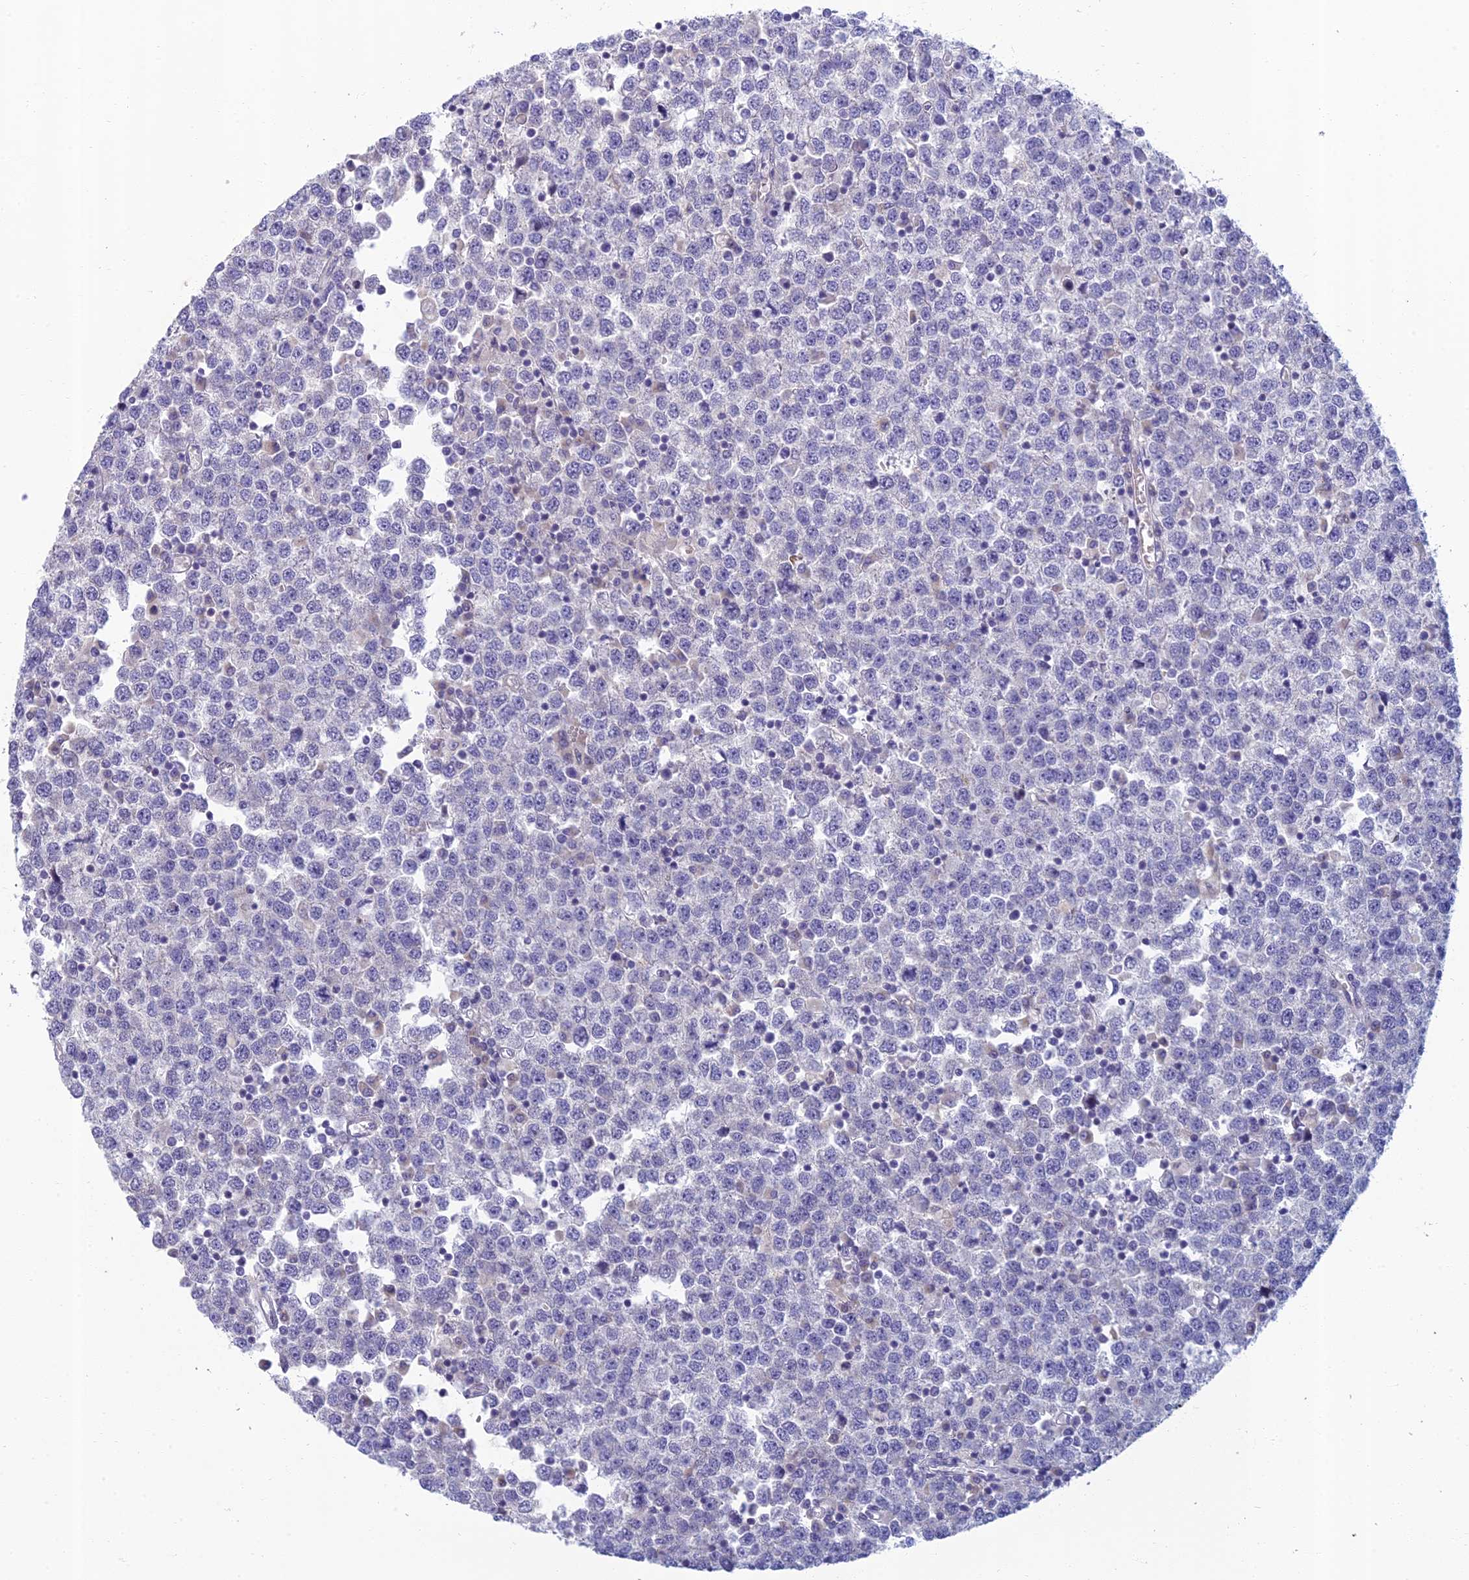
{"staining": {"intensity": "negative", "quantity": "none", "location": "none"}, "tissue": "testis cancer", "cell_type": "Tumor cells", "image_type": "cancer", "snomed": [{"axis": "morphology", "description": "Seminoma, NOS"}, {"axis": "topography", "description": "Testis"}], "caption": "Tumor cells are negative for brown protein staining in testis seminoma. (Immunohistochemistry, brightfield microscopy, high magnification).", "gene": "SLC25A41", "patient": {"sex": "male", "age": 65}}